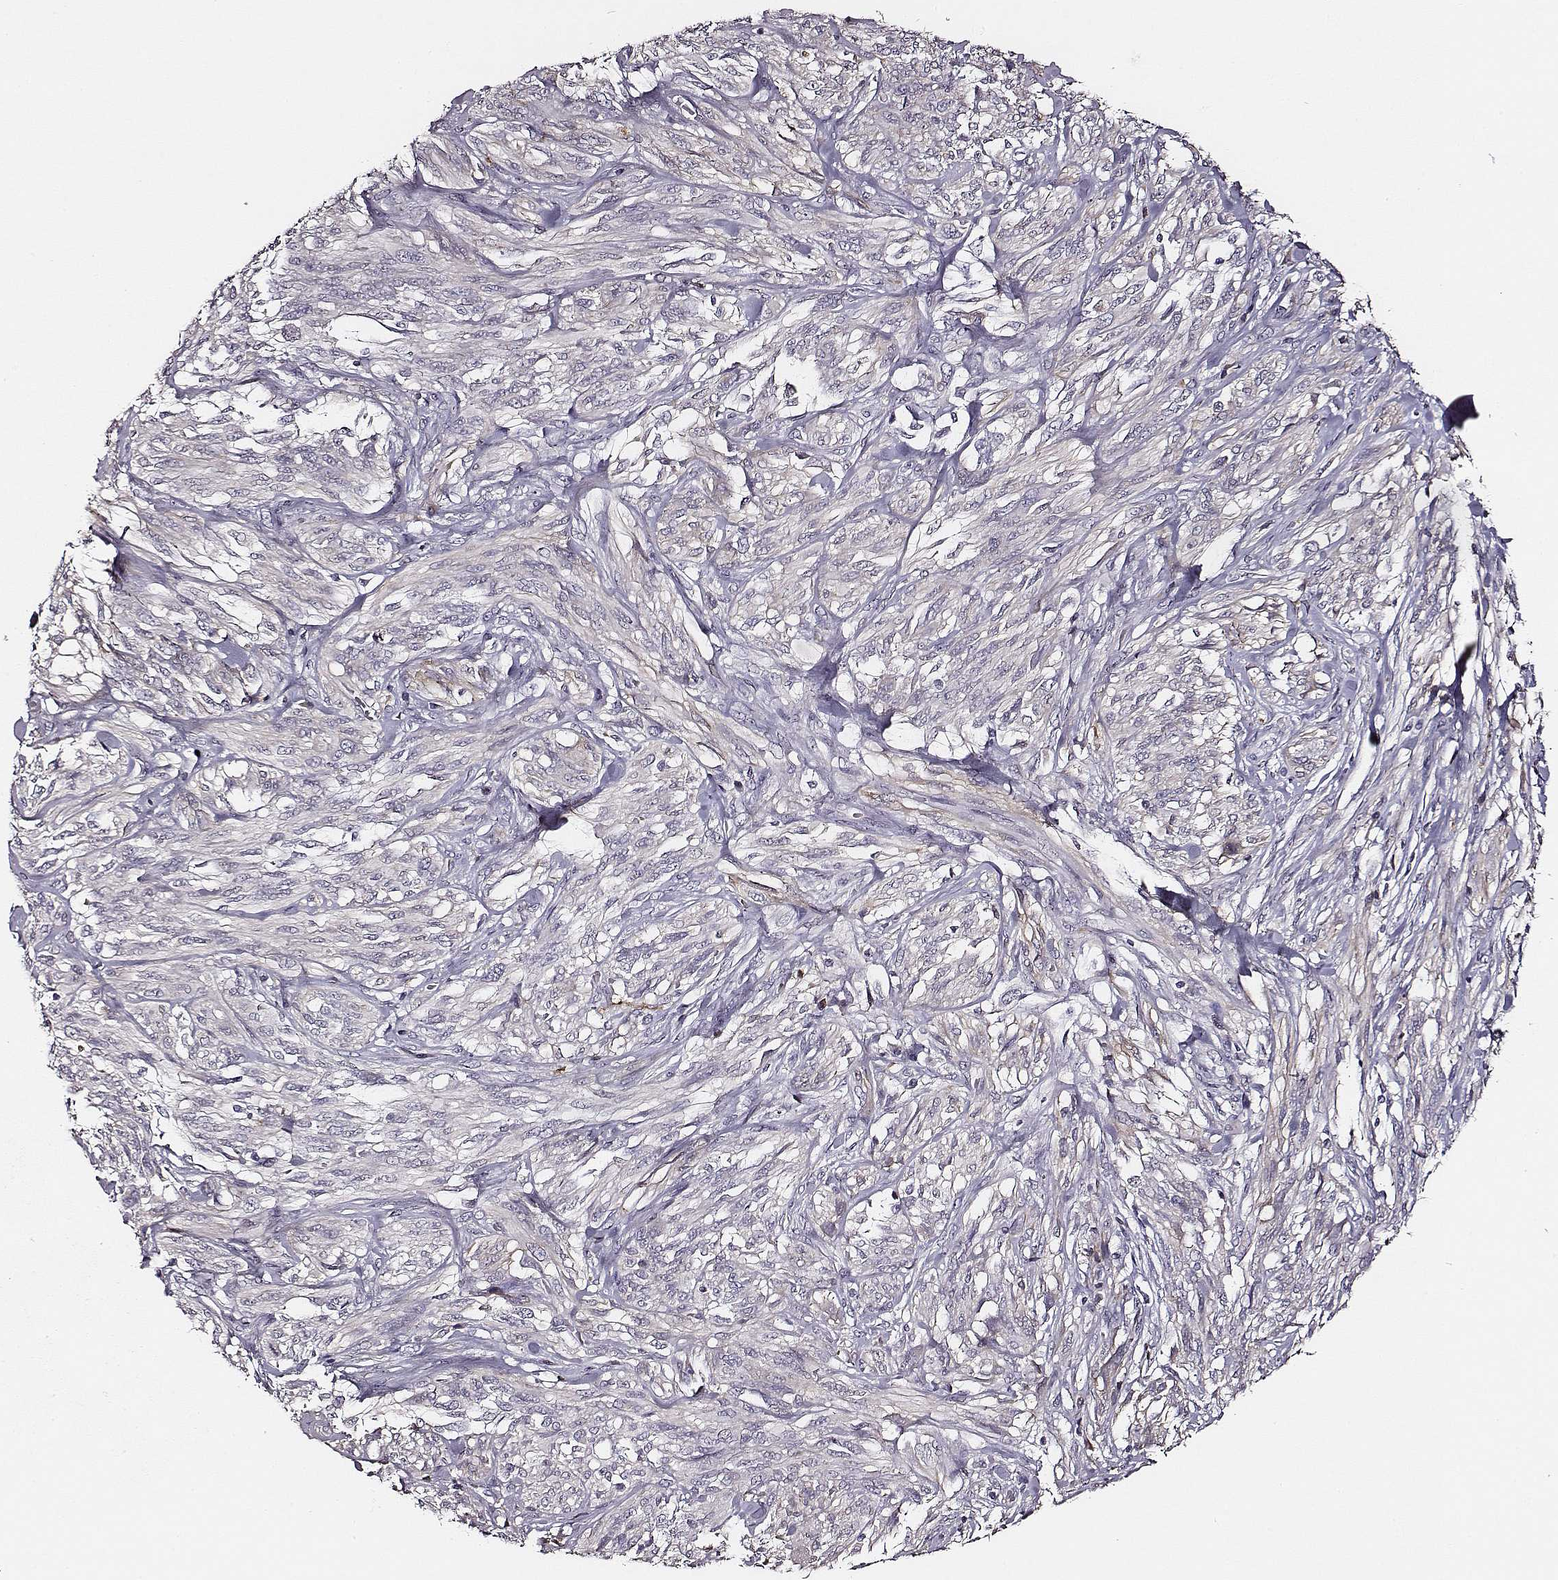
{"staining": {"intensity": "negative", "quantity": "none", "location": "none"}, "tissue": "melanoma", "cell_type": "Tumor cells", "image_type": "cancer", "snomed": [{"axis": "morphology", "description": "Malignant melanoma, NOS"}, {"axis": "topography", "description": "Skin"}], "caption": "Melanoma stained for a protein using immunohistochemistry (IHC) exhibits no staining tumor cells.", "gene": "TF", "patient": {"sex": "female", "age": 91}}